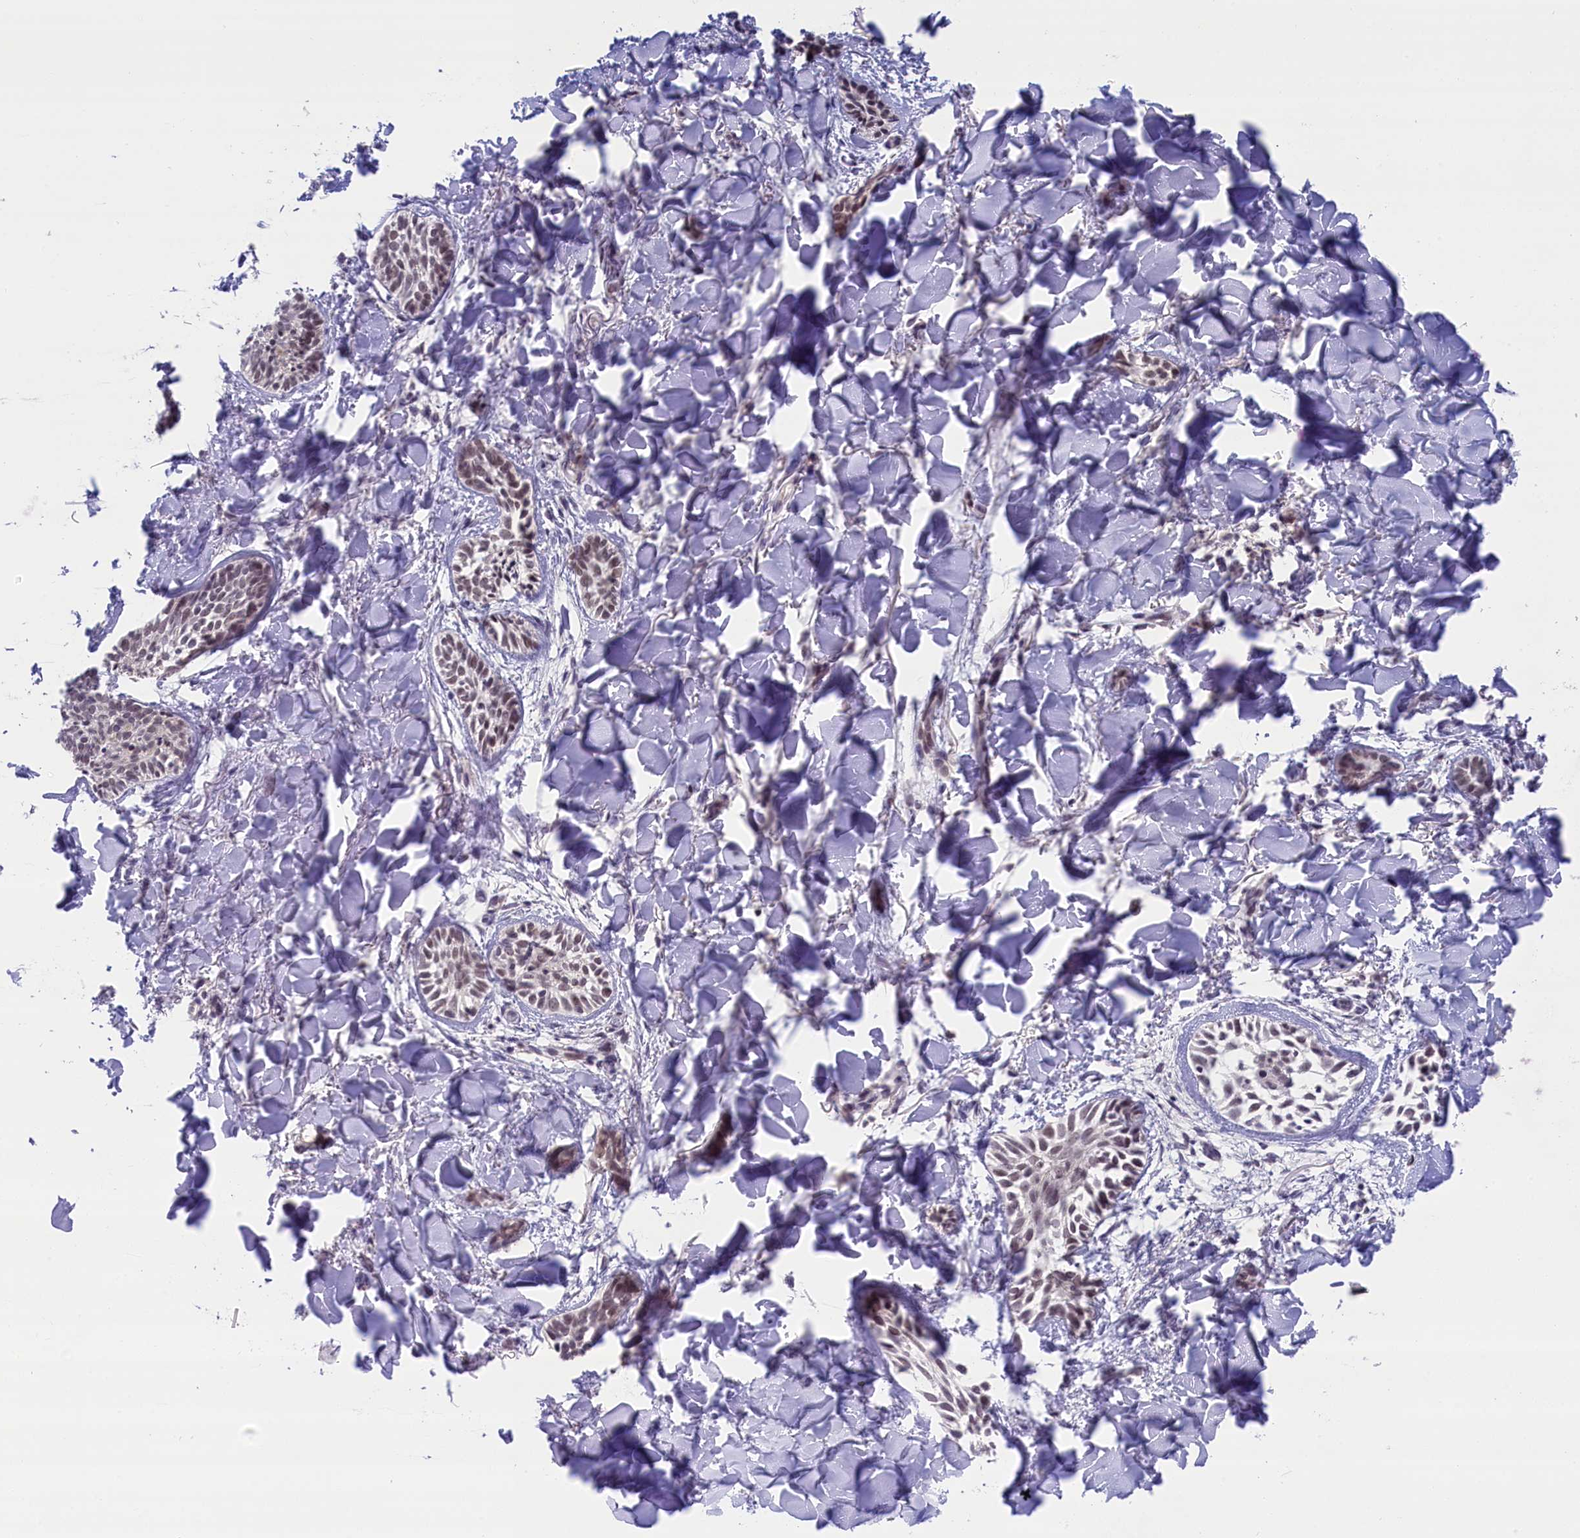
{"staining": {"intensity": "moderate", "quantity": ">75%", "location": "nuclear"}, "tissue": "skin cancer", "cell_type": "Tumor cells", "image_type": "cancer", "snomed": [{"axis": "morphology", "description": "Basal cell carcinoma"}, {"axis": "topography", "description": "Skin"}], "caption": "IHC of skin cancer (basal cell carcinoma) exhibits medium levels of moderate nuclear expression in about >75% of tumor cells. The staining is performed using DAB brown chromogen to label protein expression. The nuclei are counter-stained blue using hematoxylin.", "gene": "CRAMP1", "patient": {"sex": "female", "age": 59}}